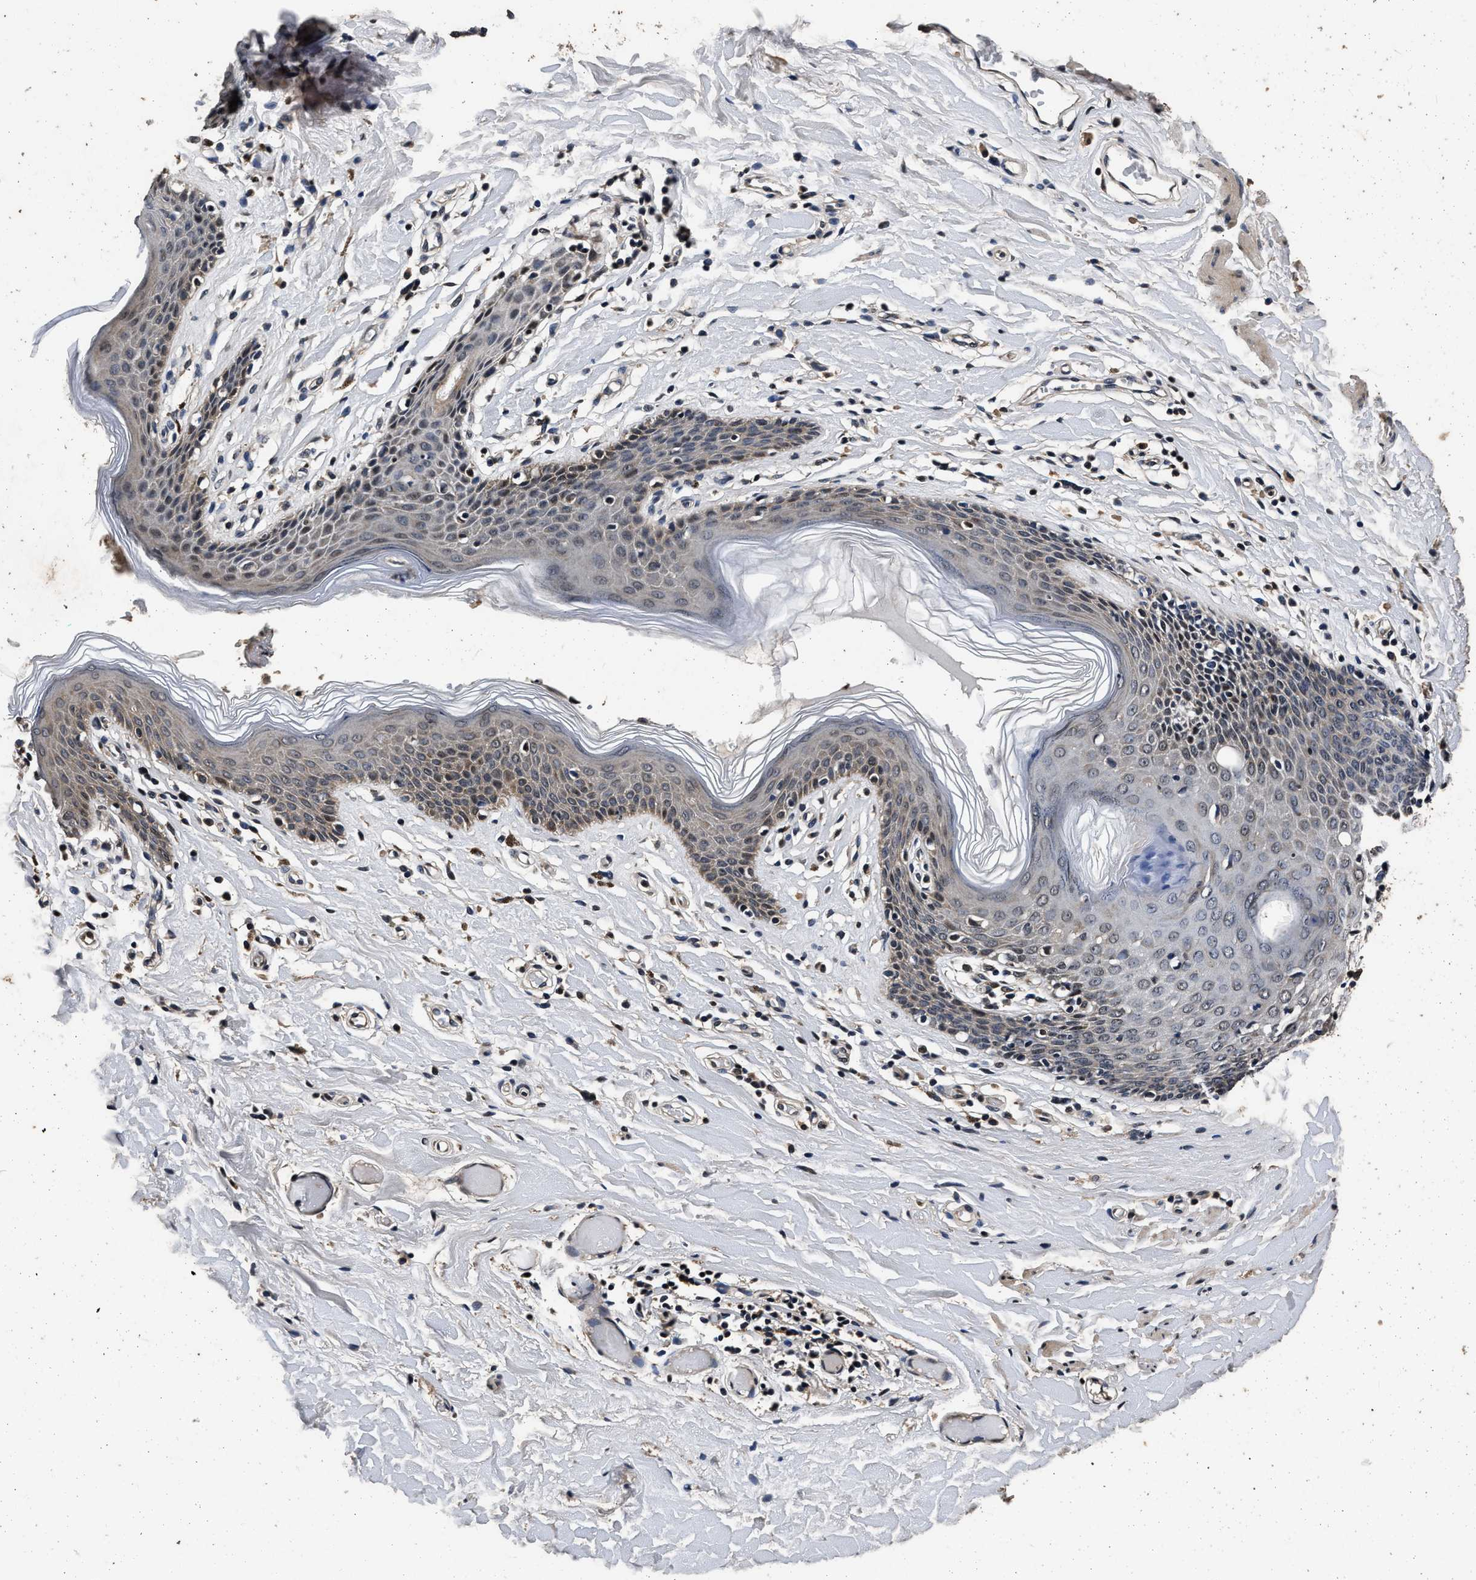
{"staining": {"intensity": "moderate", "quantity": "<25%", "location": "cytoplasmic/membranous"}, "tissue": "skin", "cell_type": "Epidermal cells", "image_type": "normal", "snomed": [{"axis": "morphology", "description": "Normal tissue, NOS"}, {"axis": "topography", "description": "Vulva"}], "caption": "The image demonstrates a brown stain indicating the presence of a protein in the cytoplasmic/membranous of epidermal cells in skin. The protein is shown in brown color, while the nuclei are stained blue.", "gene": "CSTF1", "patient": {"sex": "female", "age": 66}}